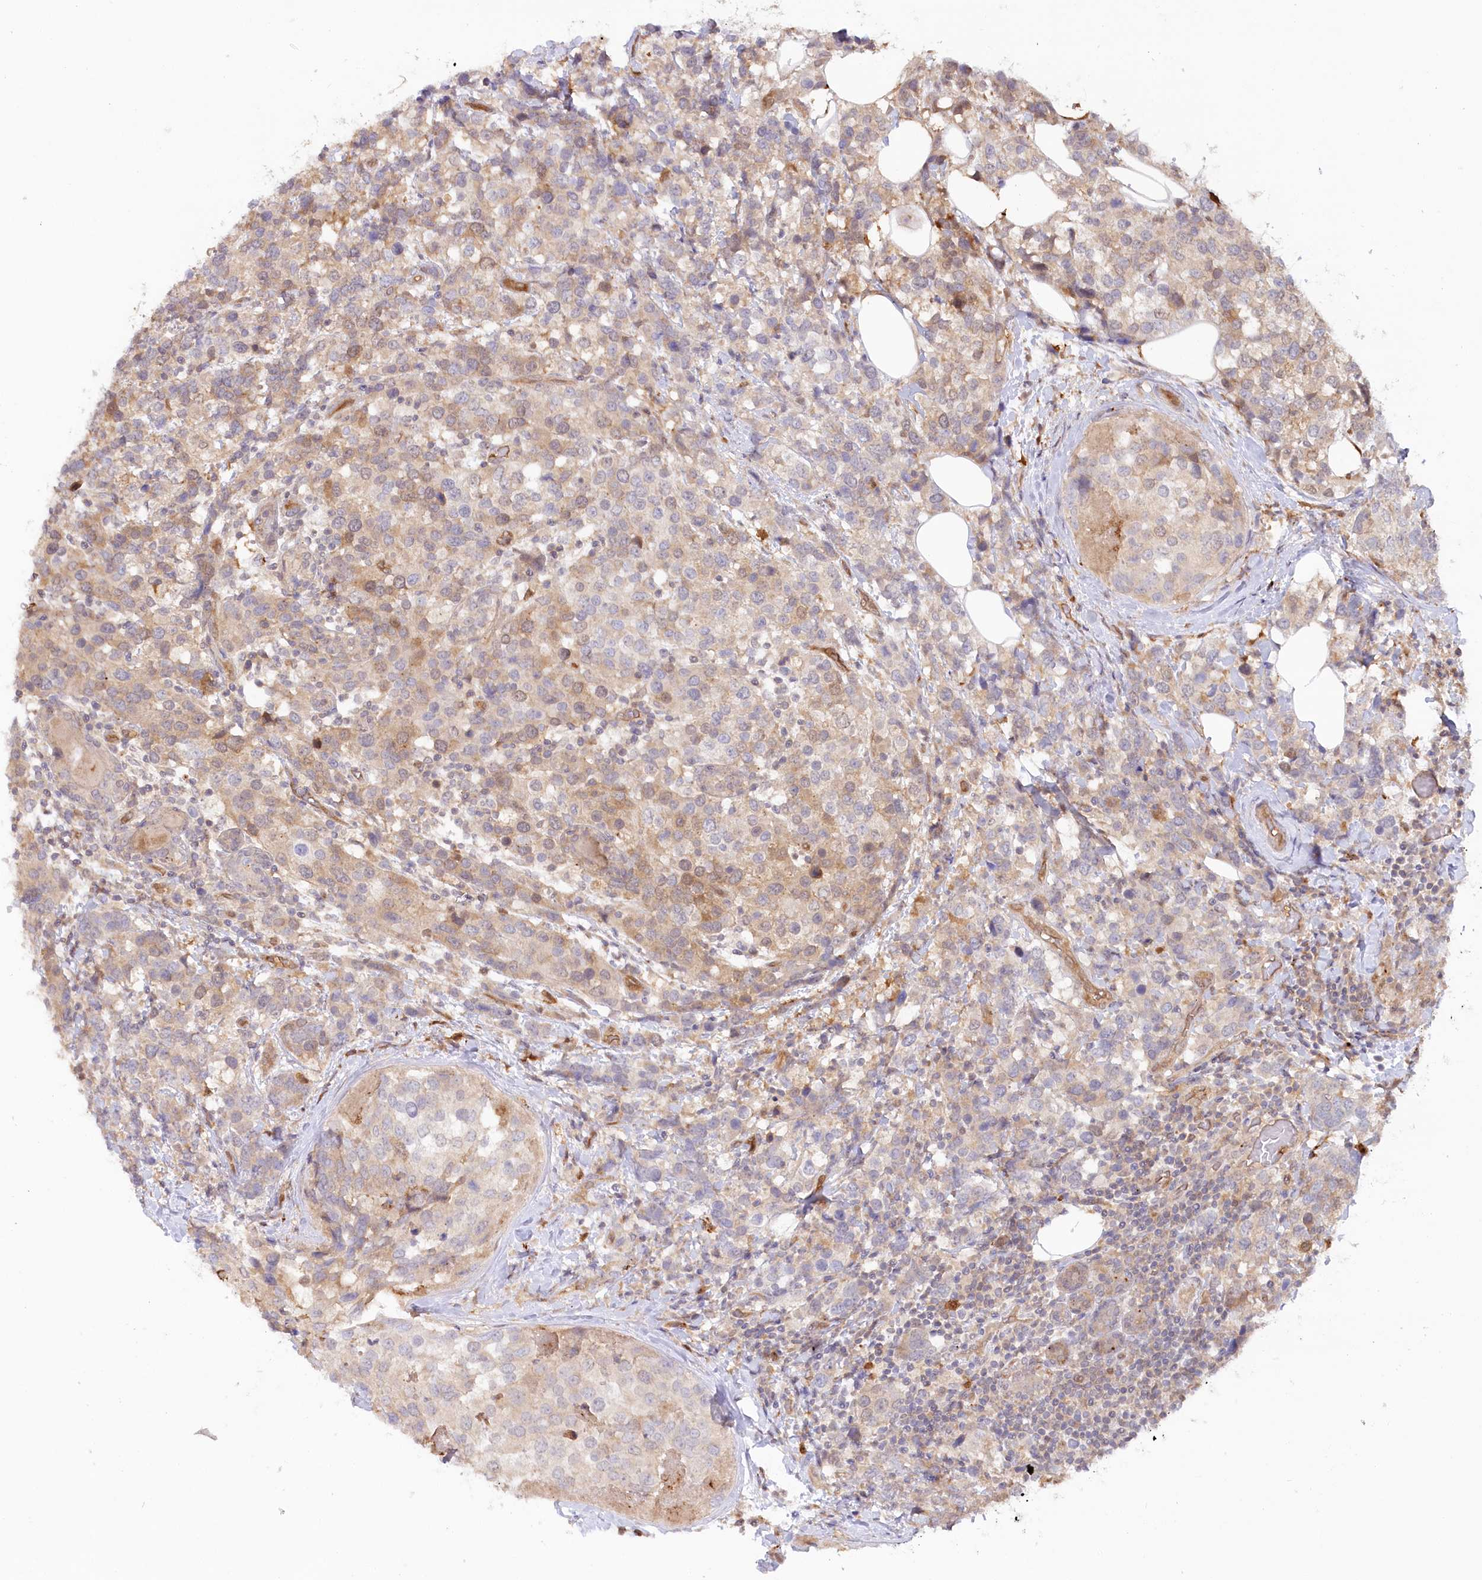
{"staining": {"intensity": "weak", "quantity": "25%-75%", "location": "cytoplasmic/membranous"}, "tissue": "breast cancer", "cell_type": "Tumor cells", "image_type": "cancer", "snomed": [{"axis": "morphology", "description": "Lobular carcinoma"}, {"axis": "topography", "description": "Breast"}], "caption": "An IHC histopathology image of neoplastic tissue is shown. Protein staining in brown labels weak cytoplasmic/membranous positivity in breast cancer (lobular carcinoma) within tumor cells. (brown staining indicates protein expression, while blue staining denotes nuclei).", "gene": "GBE1", "patient": {"sex": "female", "age": 59}}